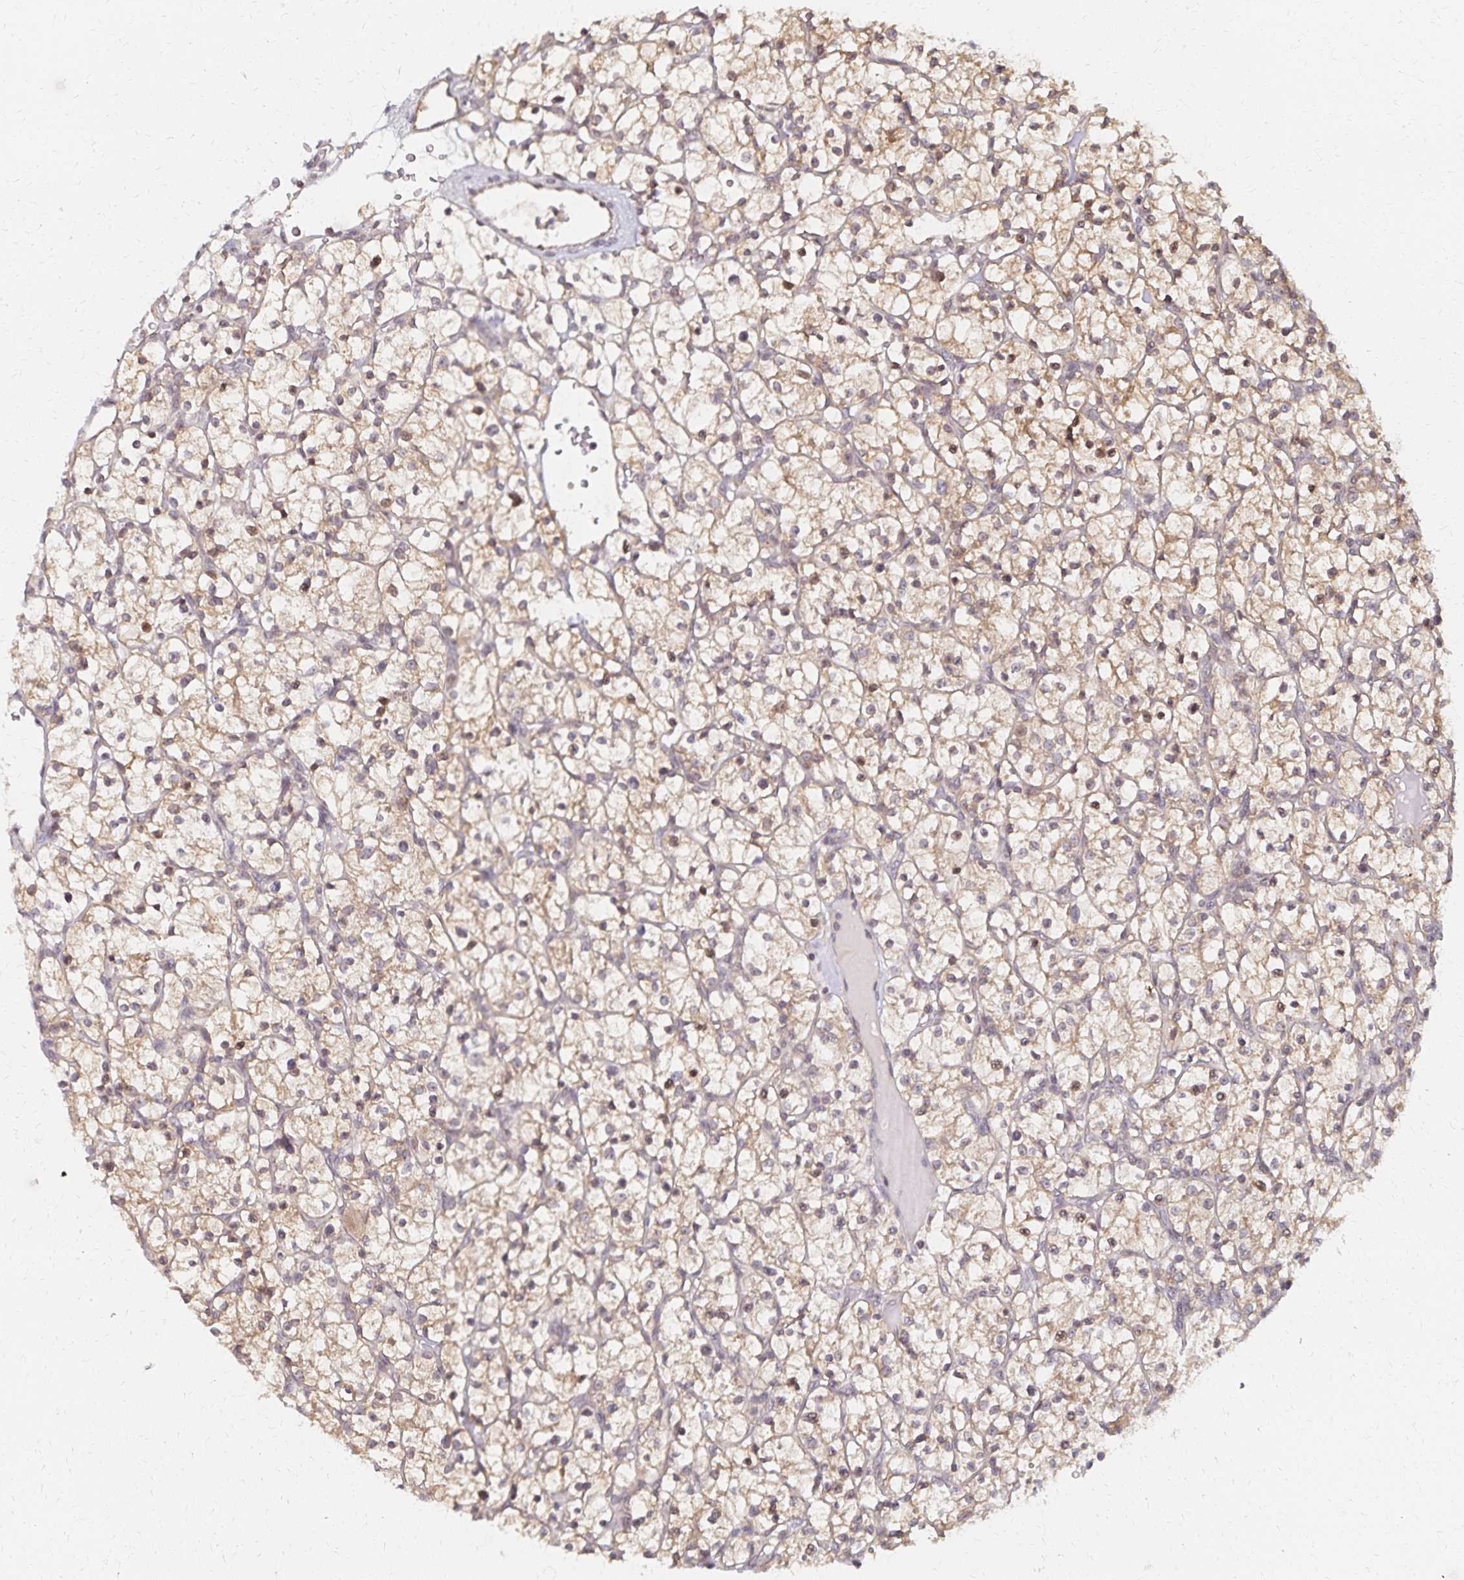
{"staining": {"intensity": "weak", "quantity": ">75%", "location": "cytoplasmic/membranous"}, "tissue": "renal cancer", "cell_type": "Tumor cells", "image_type": "cancer", "snomed": [{"axis": "morphology", "description": "Adenocarcinoma, NOS"}, {"axis": "topography", "description": "Kidney"}], "caption": "This image displays immunohistochemistry staining of human renal cancer (adenocarcinoma), with low weak cytoplasmic/membranous expression in about >75% of tumor cells.", "gene": "RAB9B", "patient": {"sex": "female", "age": 64}}